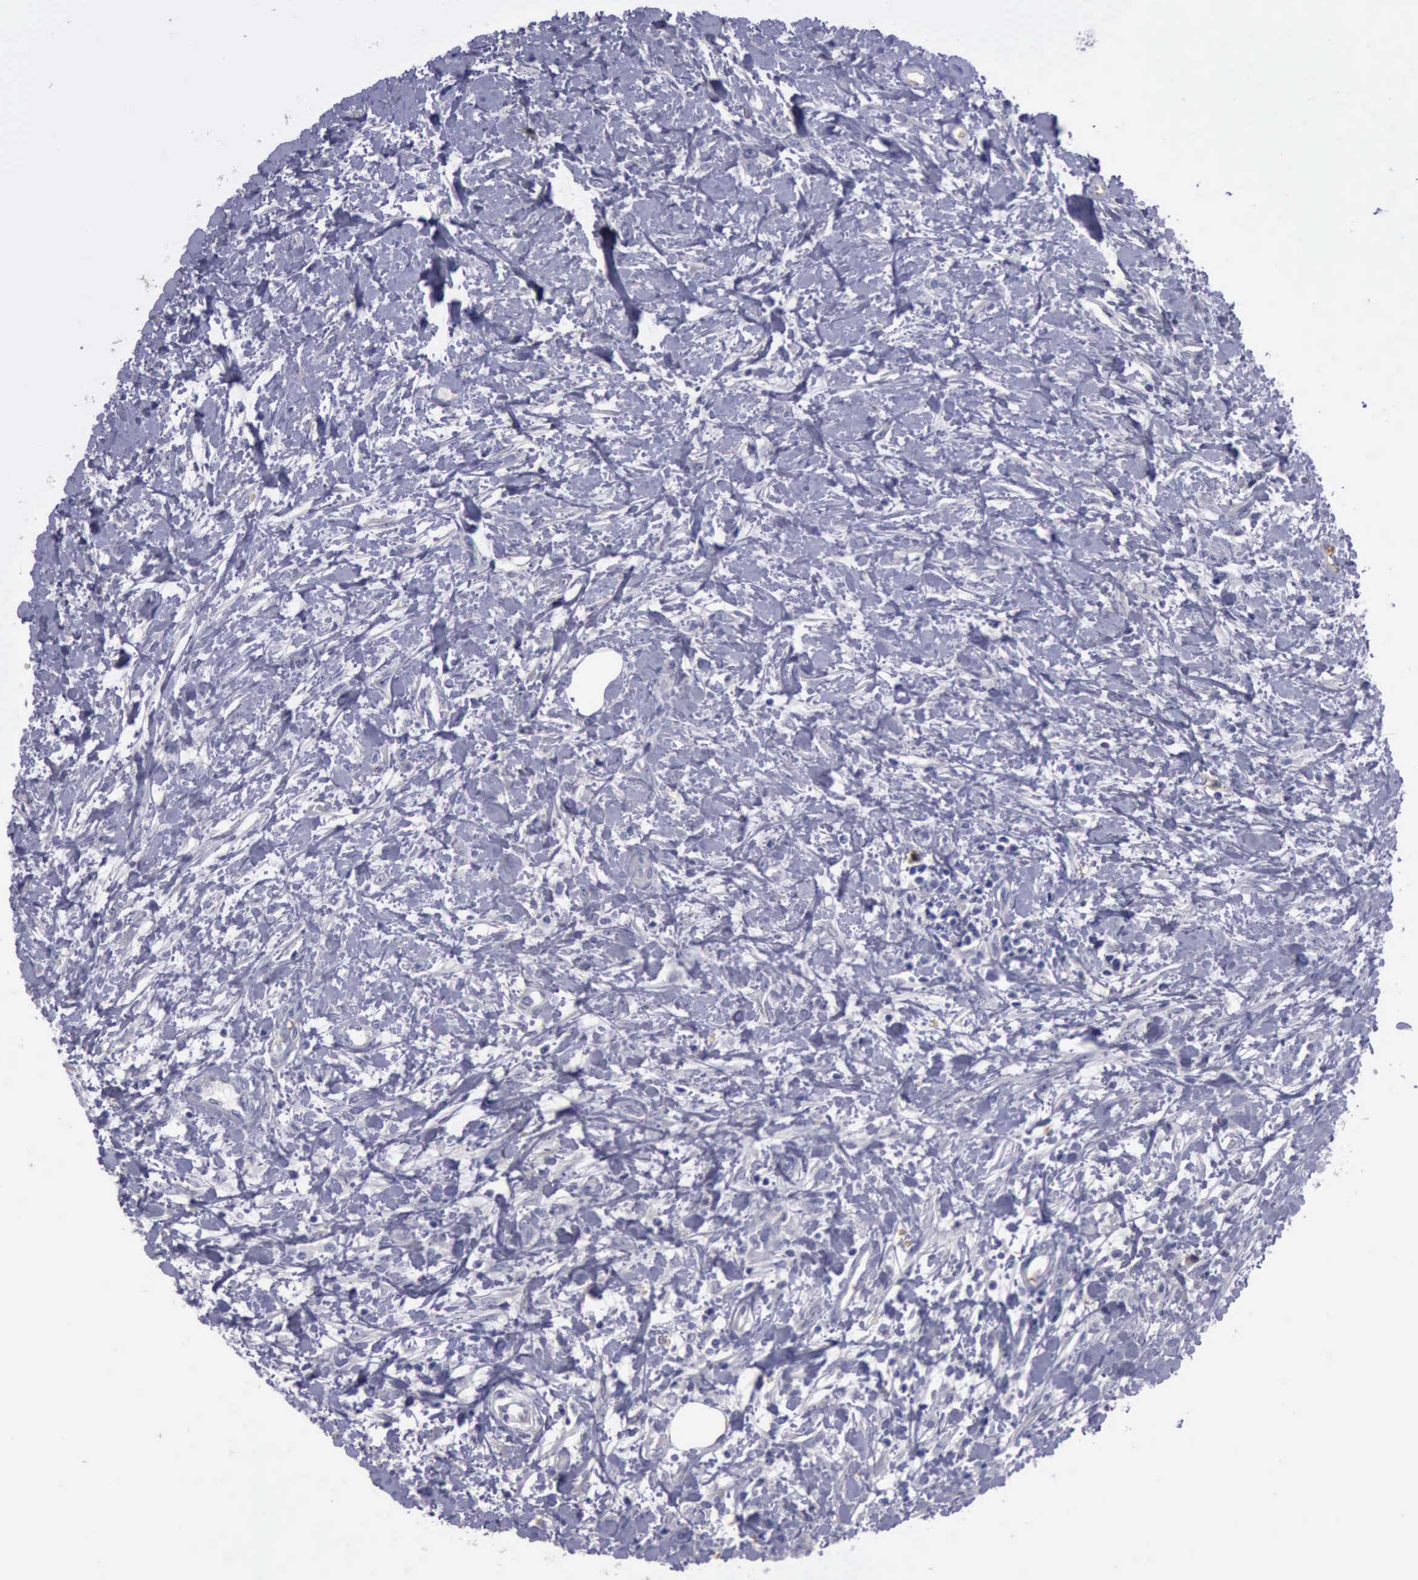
{"staining": {"intensity": "negative", "quantity": "none", "location": "none"}, "tissue": "urothelial cancer", "cell_type": "Tumor cells", "image_type": "cancer", "snomed": [{"axis": "morphology", "description": "Urothelial carcinoma, High grade"}, {"axis": "topography", "description": "Urinary bladder"}], "caption": "Immunohistochemistry (IHC) of urothelial cancer demonstrates no positivity in tumor cells.", "gene": "CEP128", "patient": {"sex": "male", "age": 56}}